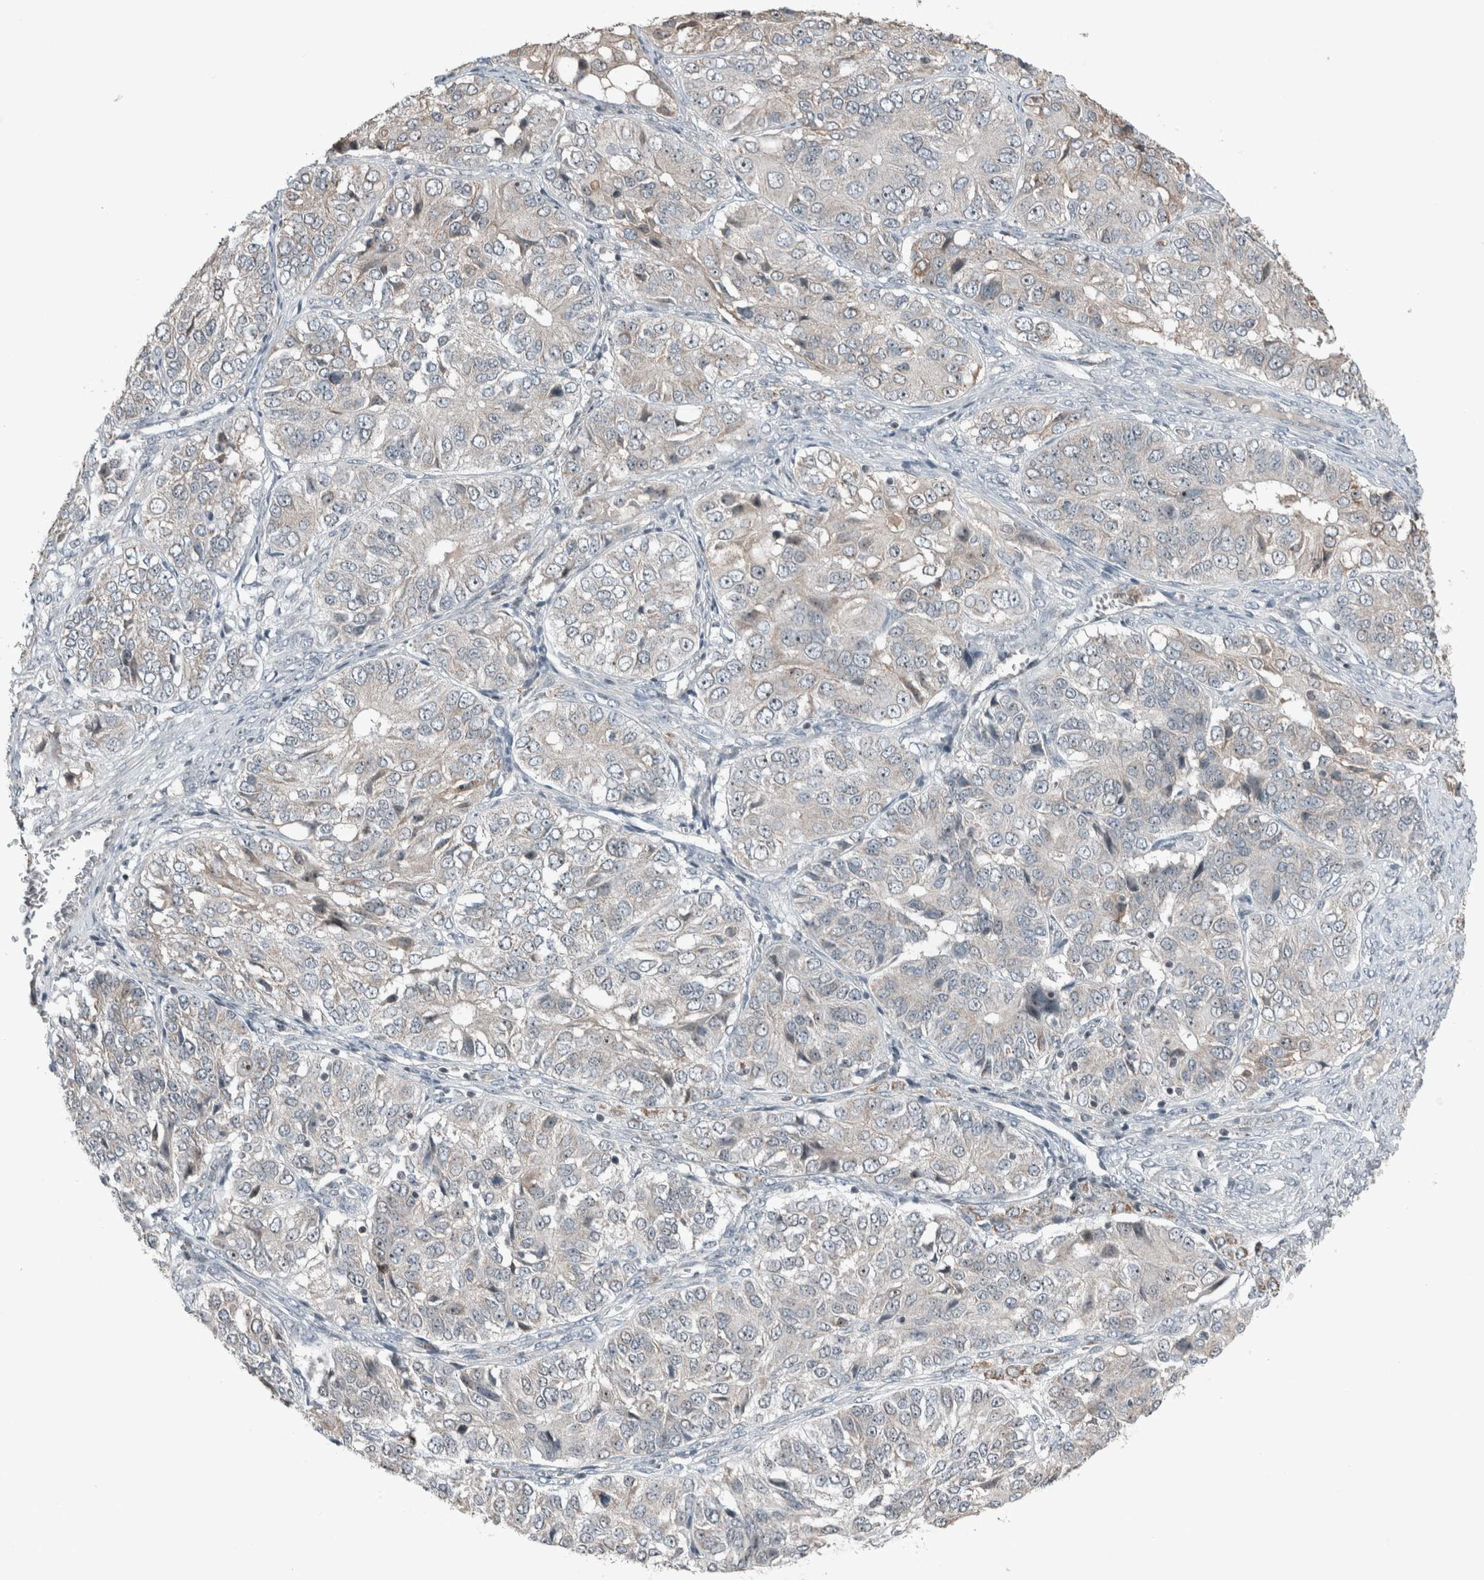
{"staining": {"intensity": "negative", "quantity": "none", "location": "none"}, "tissue": "ovarian cancer", "cell_type": "Tumor cells", "image_type": "cancer", "snomed": [{"axis": "morphology", "description": "Carcinoma, endometroid"}, {"axis": "topography", "description": "Ovary"}], "caption": "Tumor cells are negative for protein expression in human ovarian cancer.", "gene": "RPF1", "patient": {"sex": "female", "age": 51}}